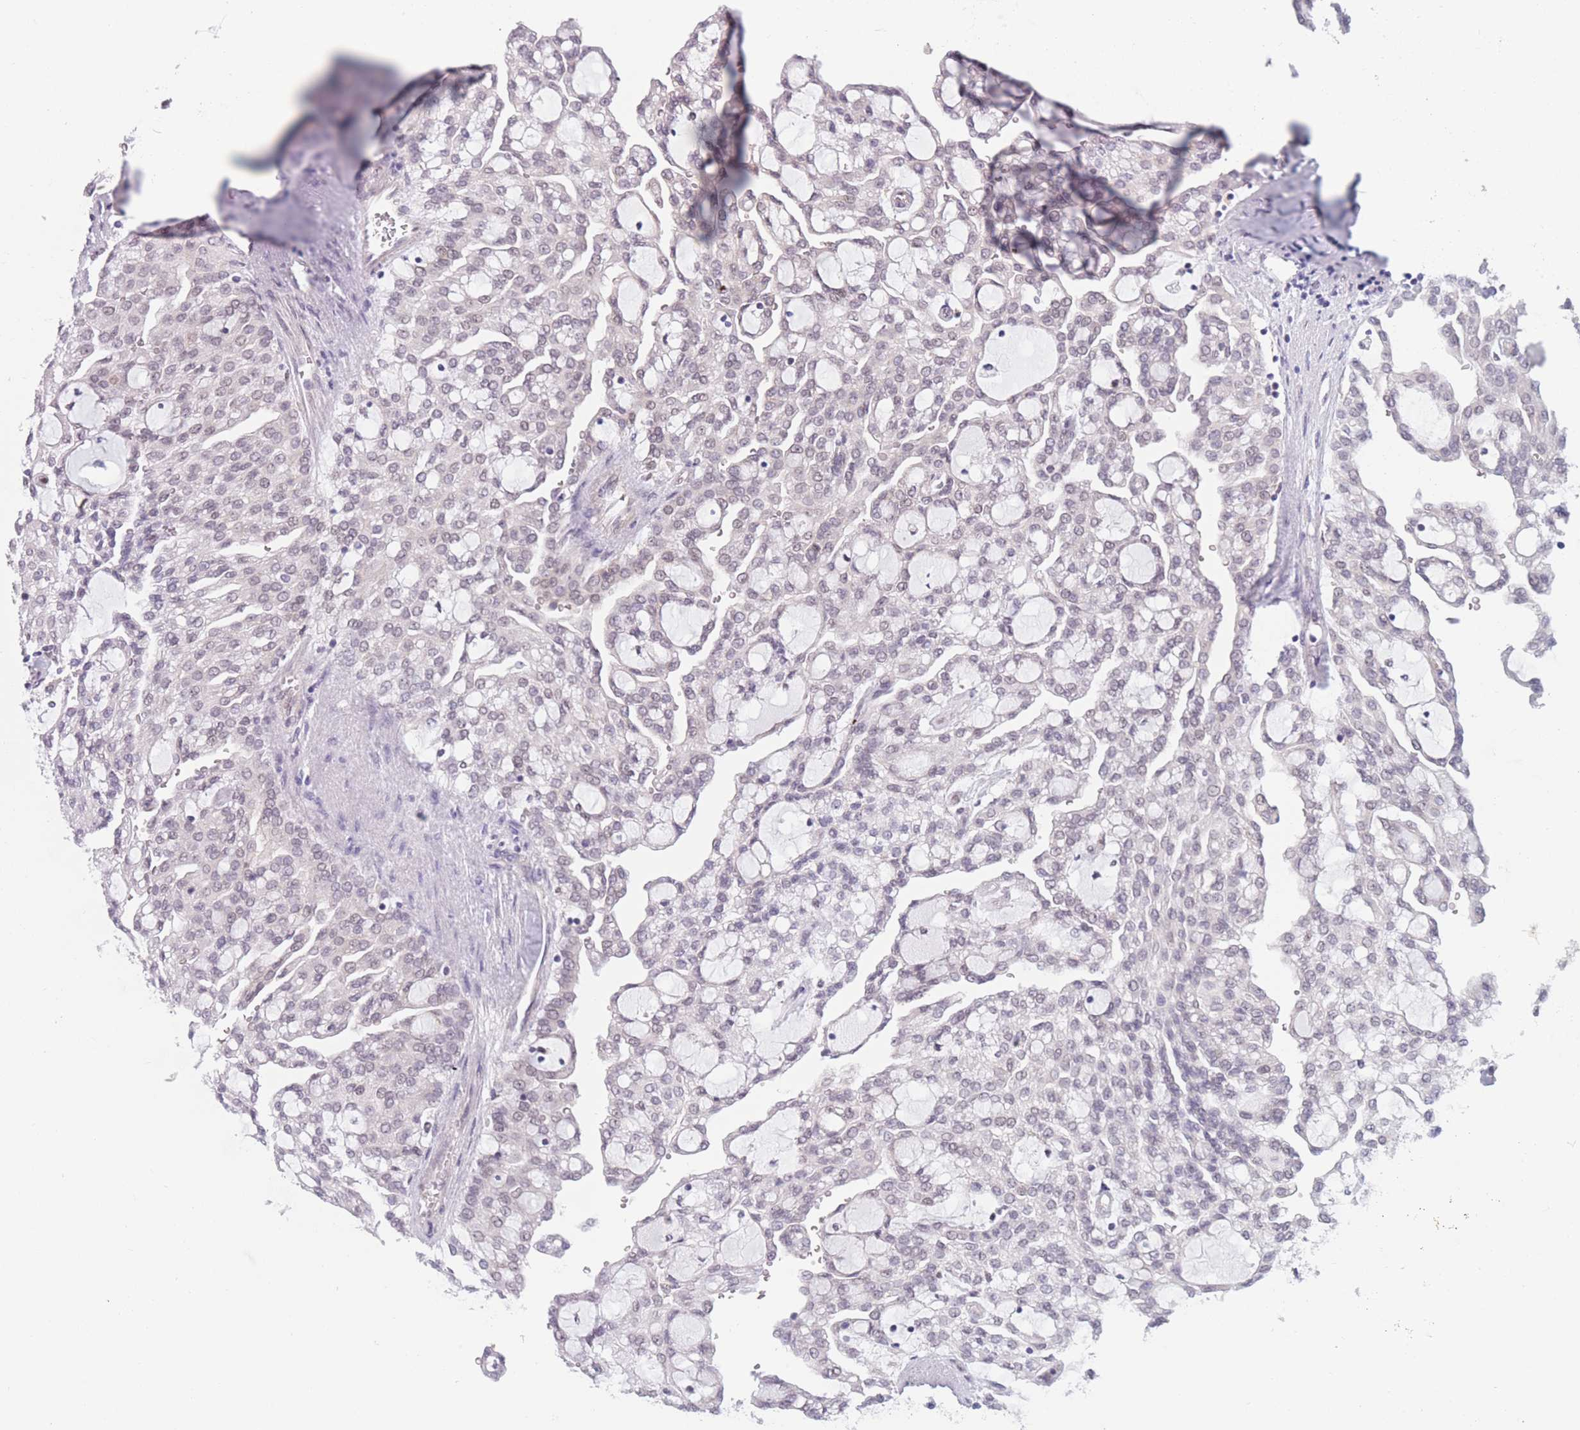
{"staining": {"intensity": "negative", "quantity": "none", "location": "none"}, "tissue": "renal cancer", "cell_type": "Tumor cells", "image_type": "cancer", "snomed": [{"axis": "morphology", "description": "Adenocarcinoma, NOS"}, {"axis": "topography", "description": "Kidney"}], "caption": "This is a histopathology image of IHC staining of renal adenocarcinoma, which shows no expression in tumor cells.", "gene": "PODXL", "patient": {"sex": "male", "age": 63}}